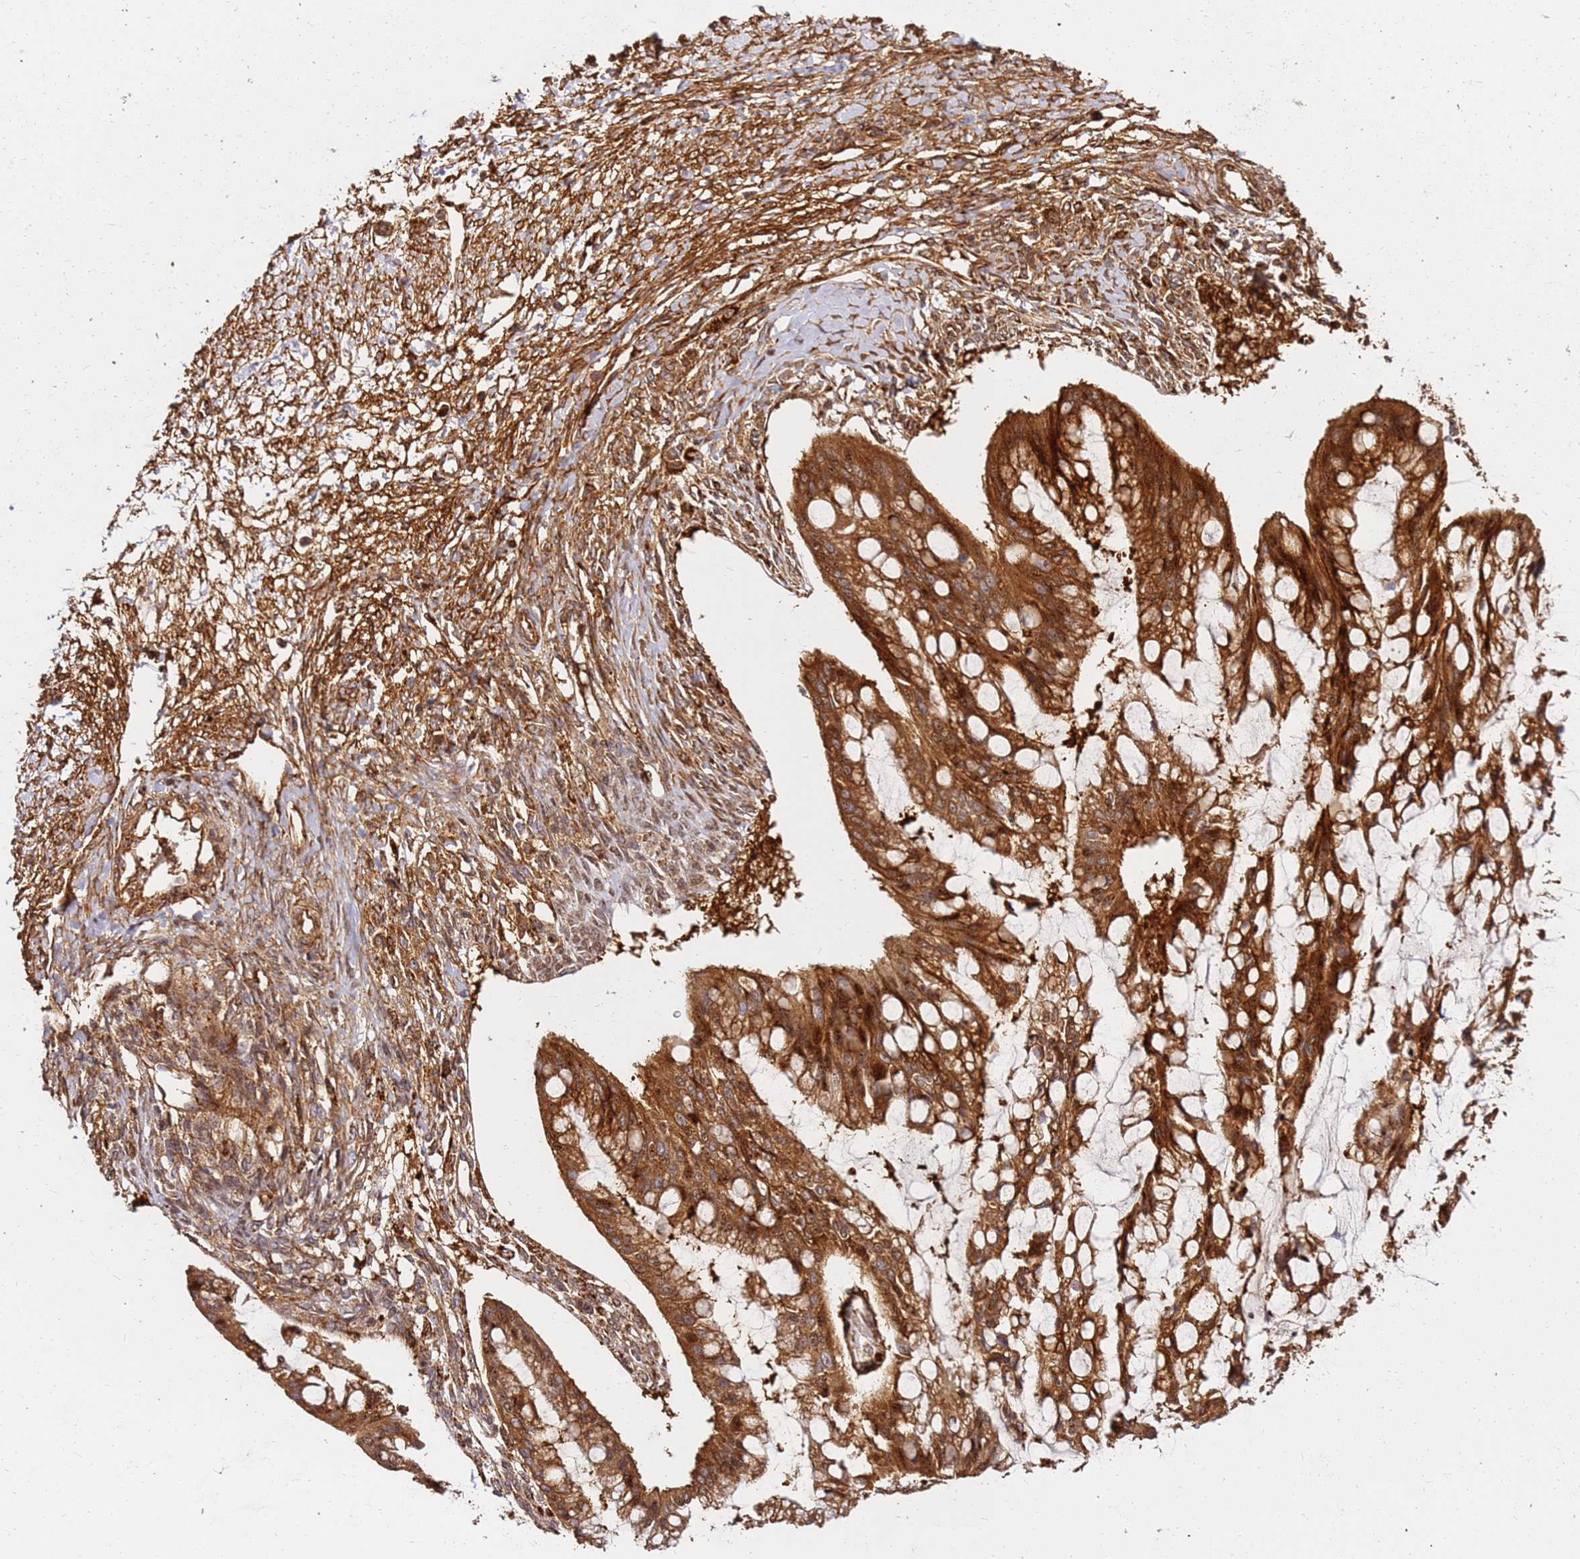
{"staining": {"intensity": "strong", "quantity": ">75%", "location": "cytoplasmic/membranous"}, "tissue": "ovarian cancer", "cell_type": "Tumor cells", "image_type": "cancer", "snomed": [{"axis": "morphology", "description": "Cystadenocarcinoma, mucinous, NOS"}, {"axis": "topography", "description": "Ovary"}], "caption": "Mucinous cystadenocarcinoma (ovarian) tissue exhibits strong cytoplasmic/membranous positivity in approximately >75% of tumor cells, visualized by immunohistochemistry.", "gene": "DVL3", "patient": {"sex": "female", "age": 73}}